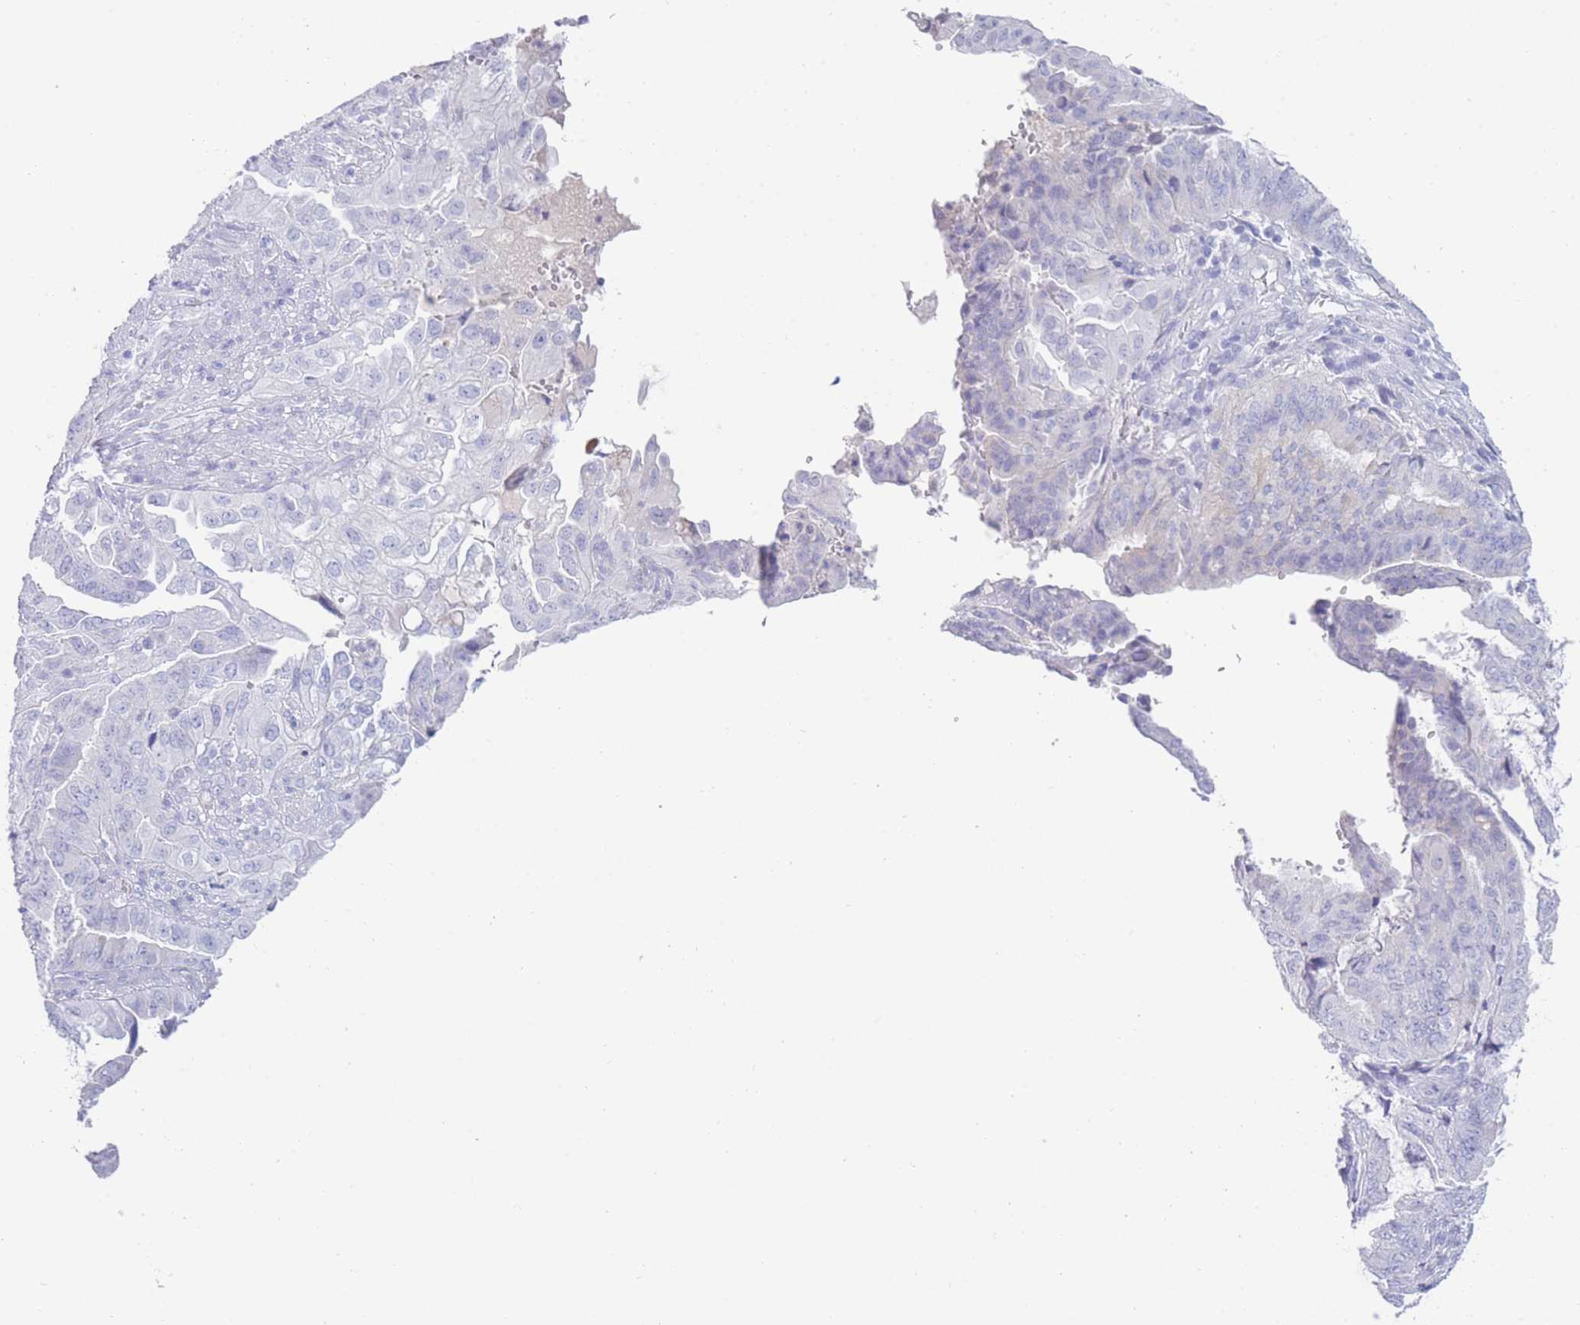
{"staining": {"intensity": "negative", "quantity": "none", "location": "none"}, "tissue": "endometrial cancer", "cell_type": "Tumor cells", "image_type": "cancer", "snomed": [{"axis": "morphology", "description": "Adenocarcinoma, NOS"}, {"axis": "topography", "description": "Endometrium"}], "caption": "Human endometrial cancer (adenocarcinoma) stained for a protein using IHC displays no expression in tumor cells.", "gene": "LRRC37A", "patient": {"sex": "female", "age": 51}}